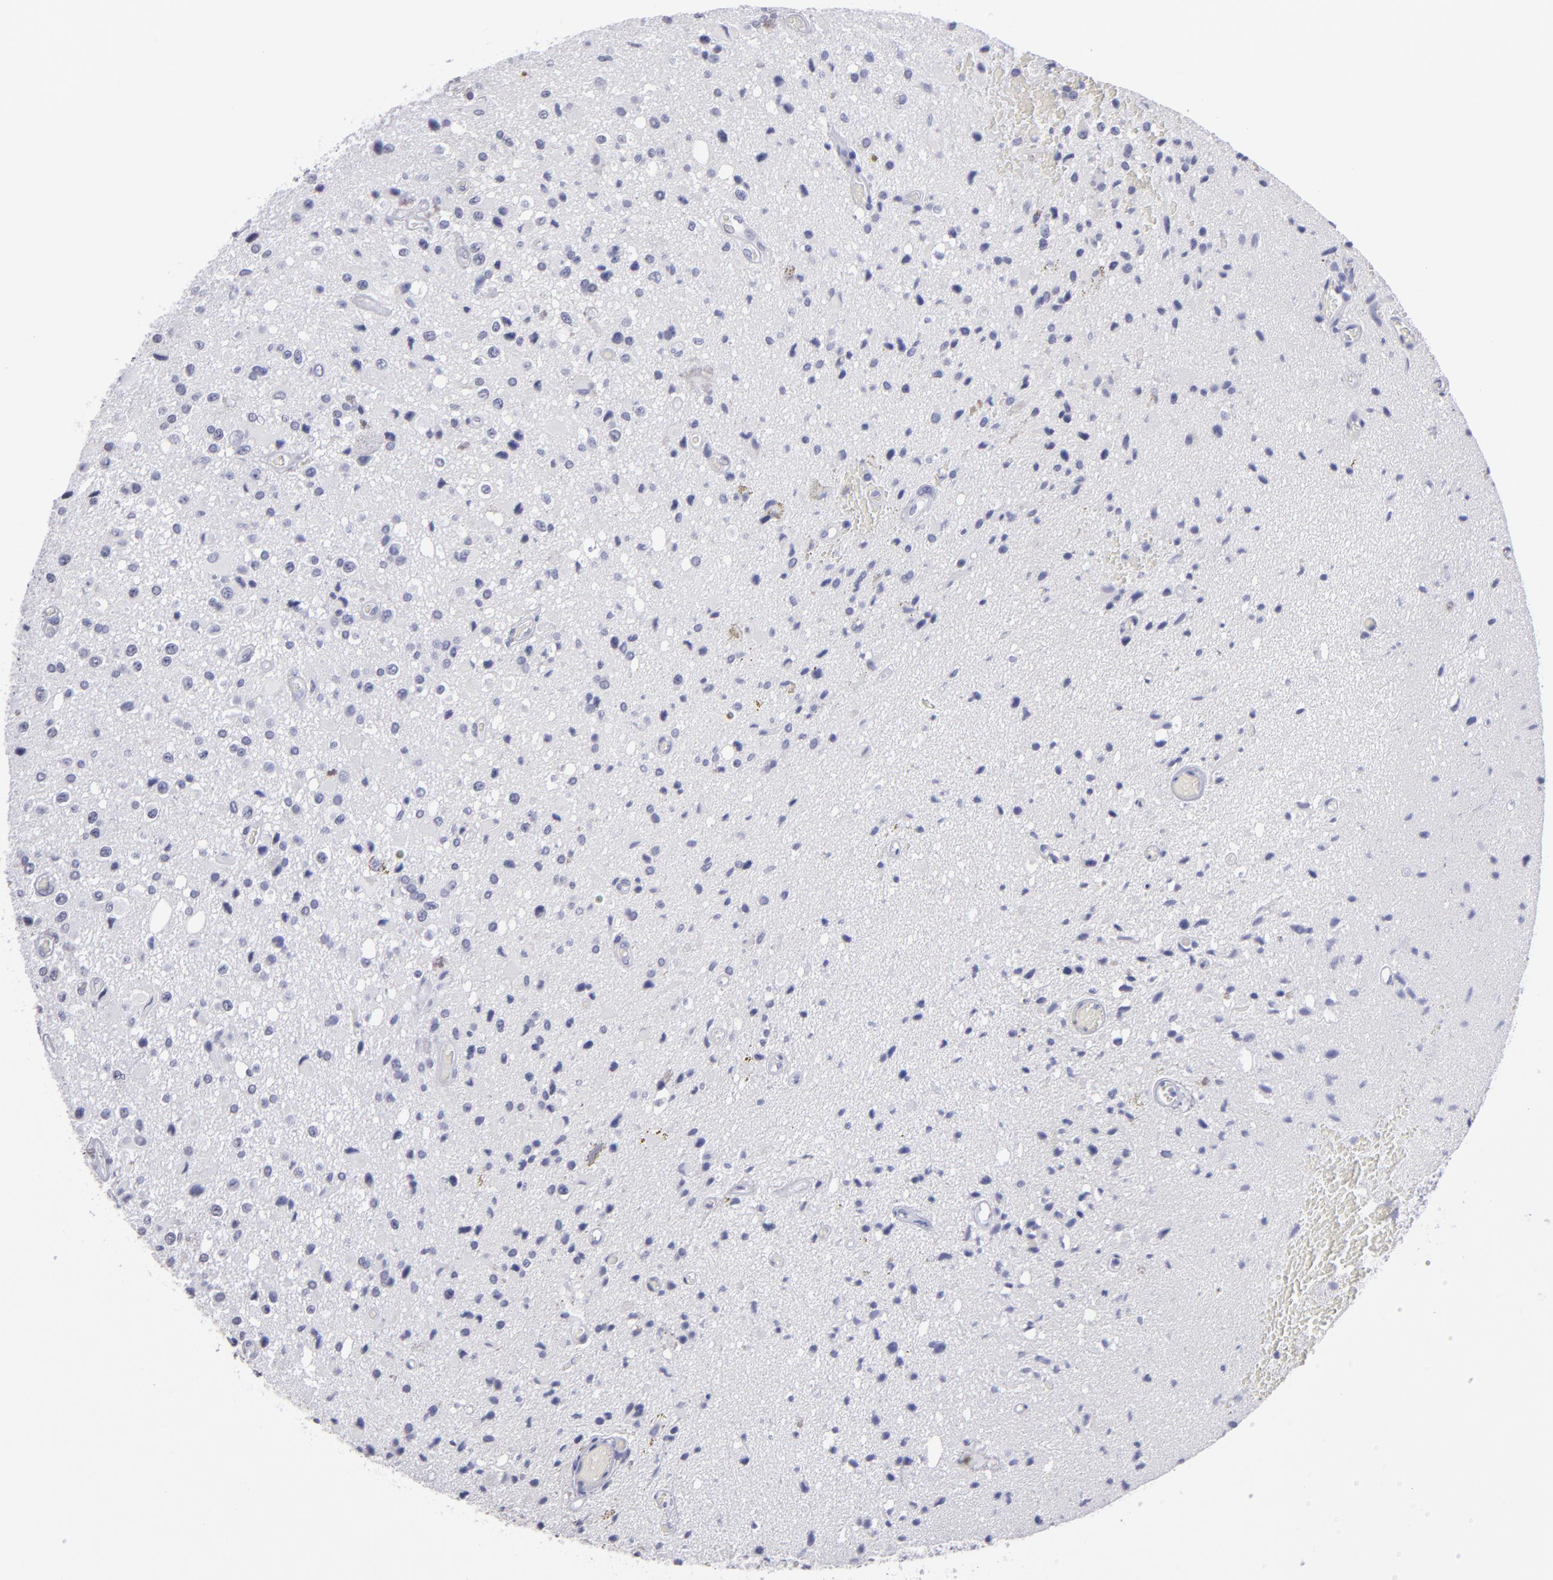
{"staining": {"intensity": "negative", "quantity": "none", "location": "none"}, "tissue": "glioma", "cell_type": "Tumor cells", "image_type": "cancer", "snomed": [{"axis": "morphology", "description": "Glioma, malignant, Low grade"}, {"axis": "topography", "description": "Brain"}], "caption": "High magnification brightfield microscopy of malignant low-grade glioma stained with DAB (brown) and counterstained with hematoxylin (blue): tumor cells show no significant expression.", "gene": "ALDOB", "patient": {"sex": "male", "age": 58}}